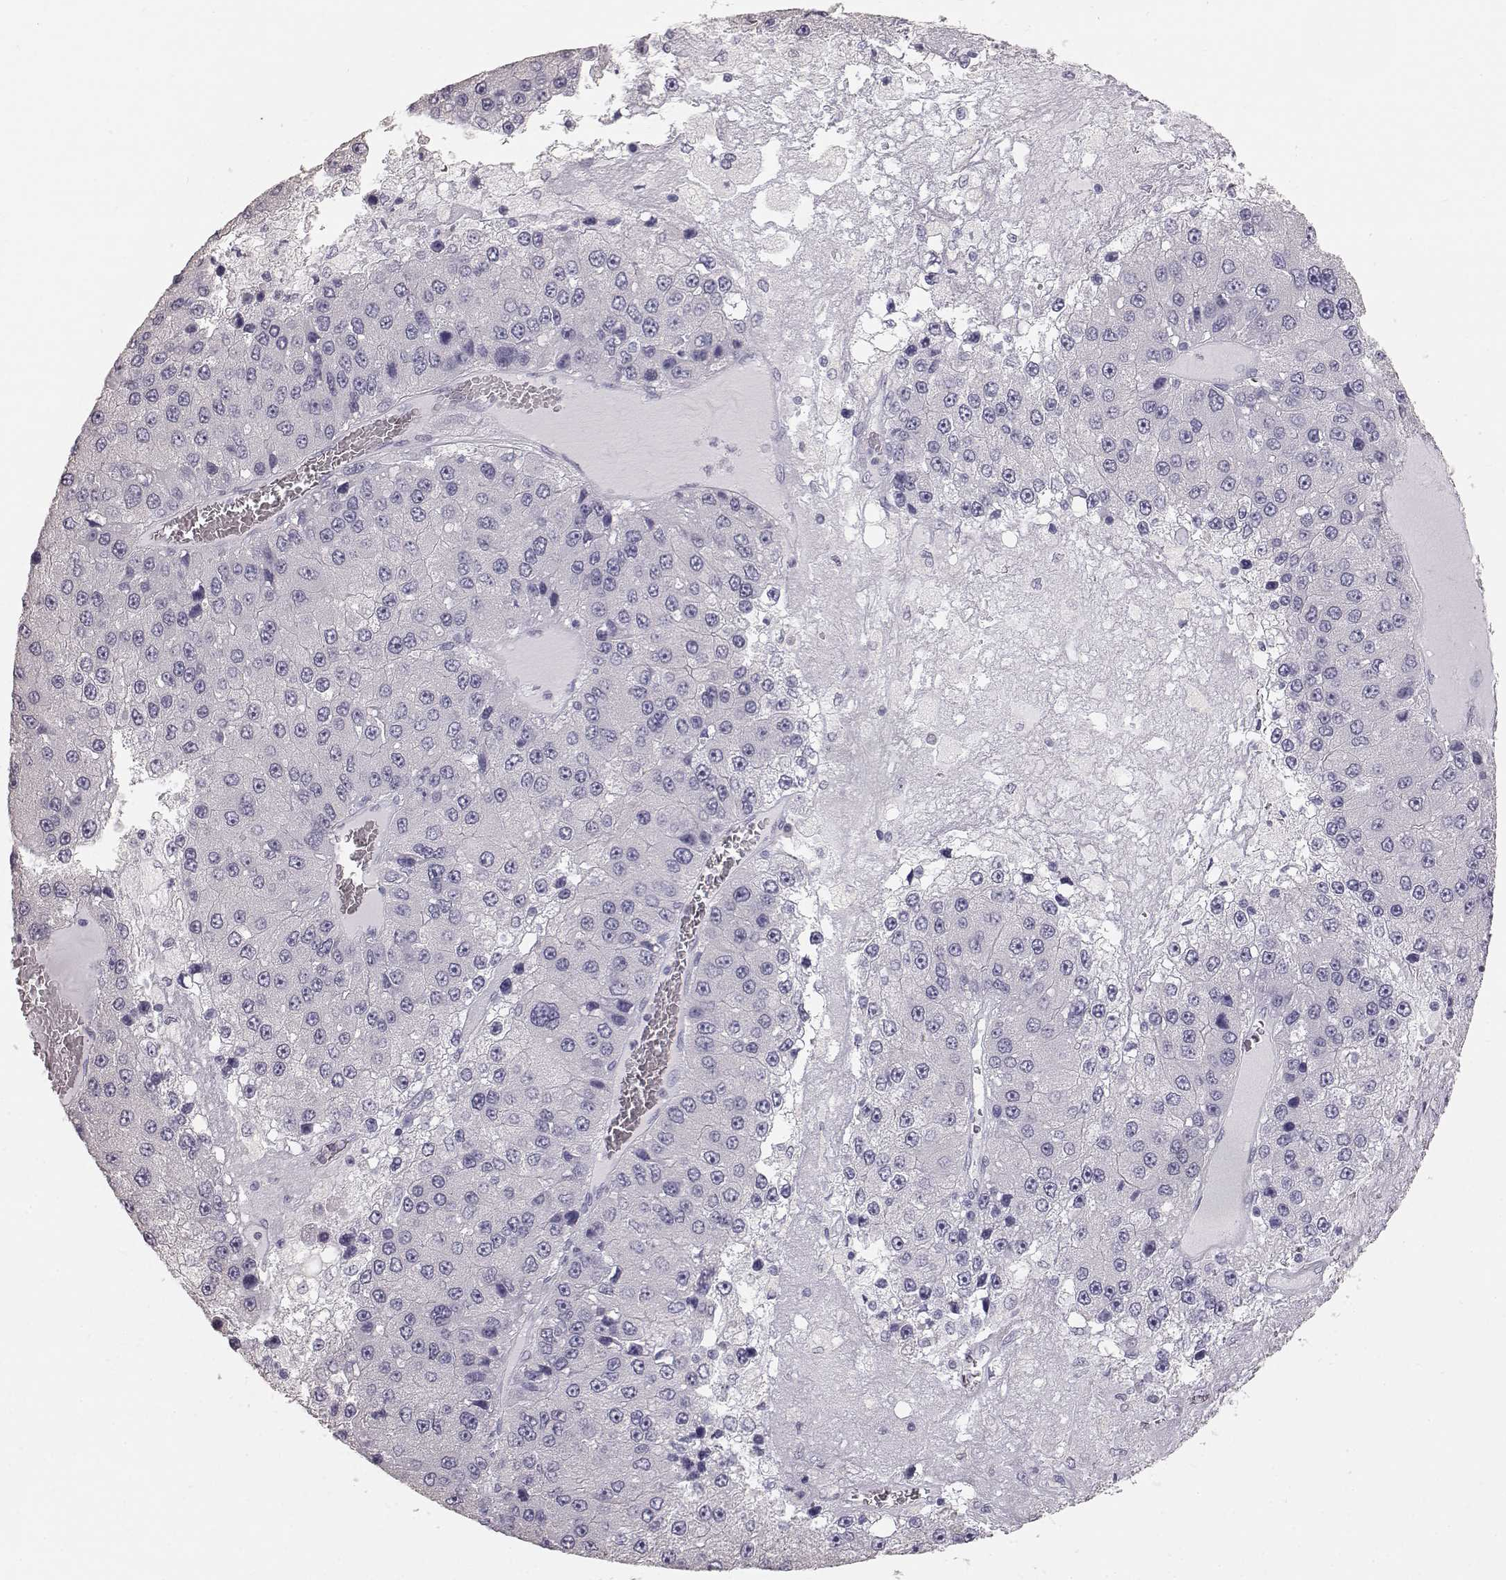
{"staining": {"intensity": "negative", "quantity": "none", "location": "none"}, "tissue": "liver cancer", "cell_type": "Tumor cells", "image_type": "cancer", "snomed": [{"axis": "morphology", "description": "Carcinoma, Hepatocellular, NOS"}, {"axis": "topography", "description": "Liver"}], "caption": "Tumor cells show no significant protein positivity in liver cancer.", "gene": "KRT33A", "patient": {"sex": "female", "age": 73}}